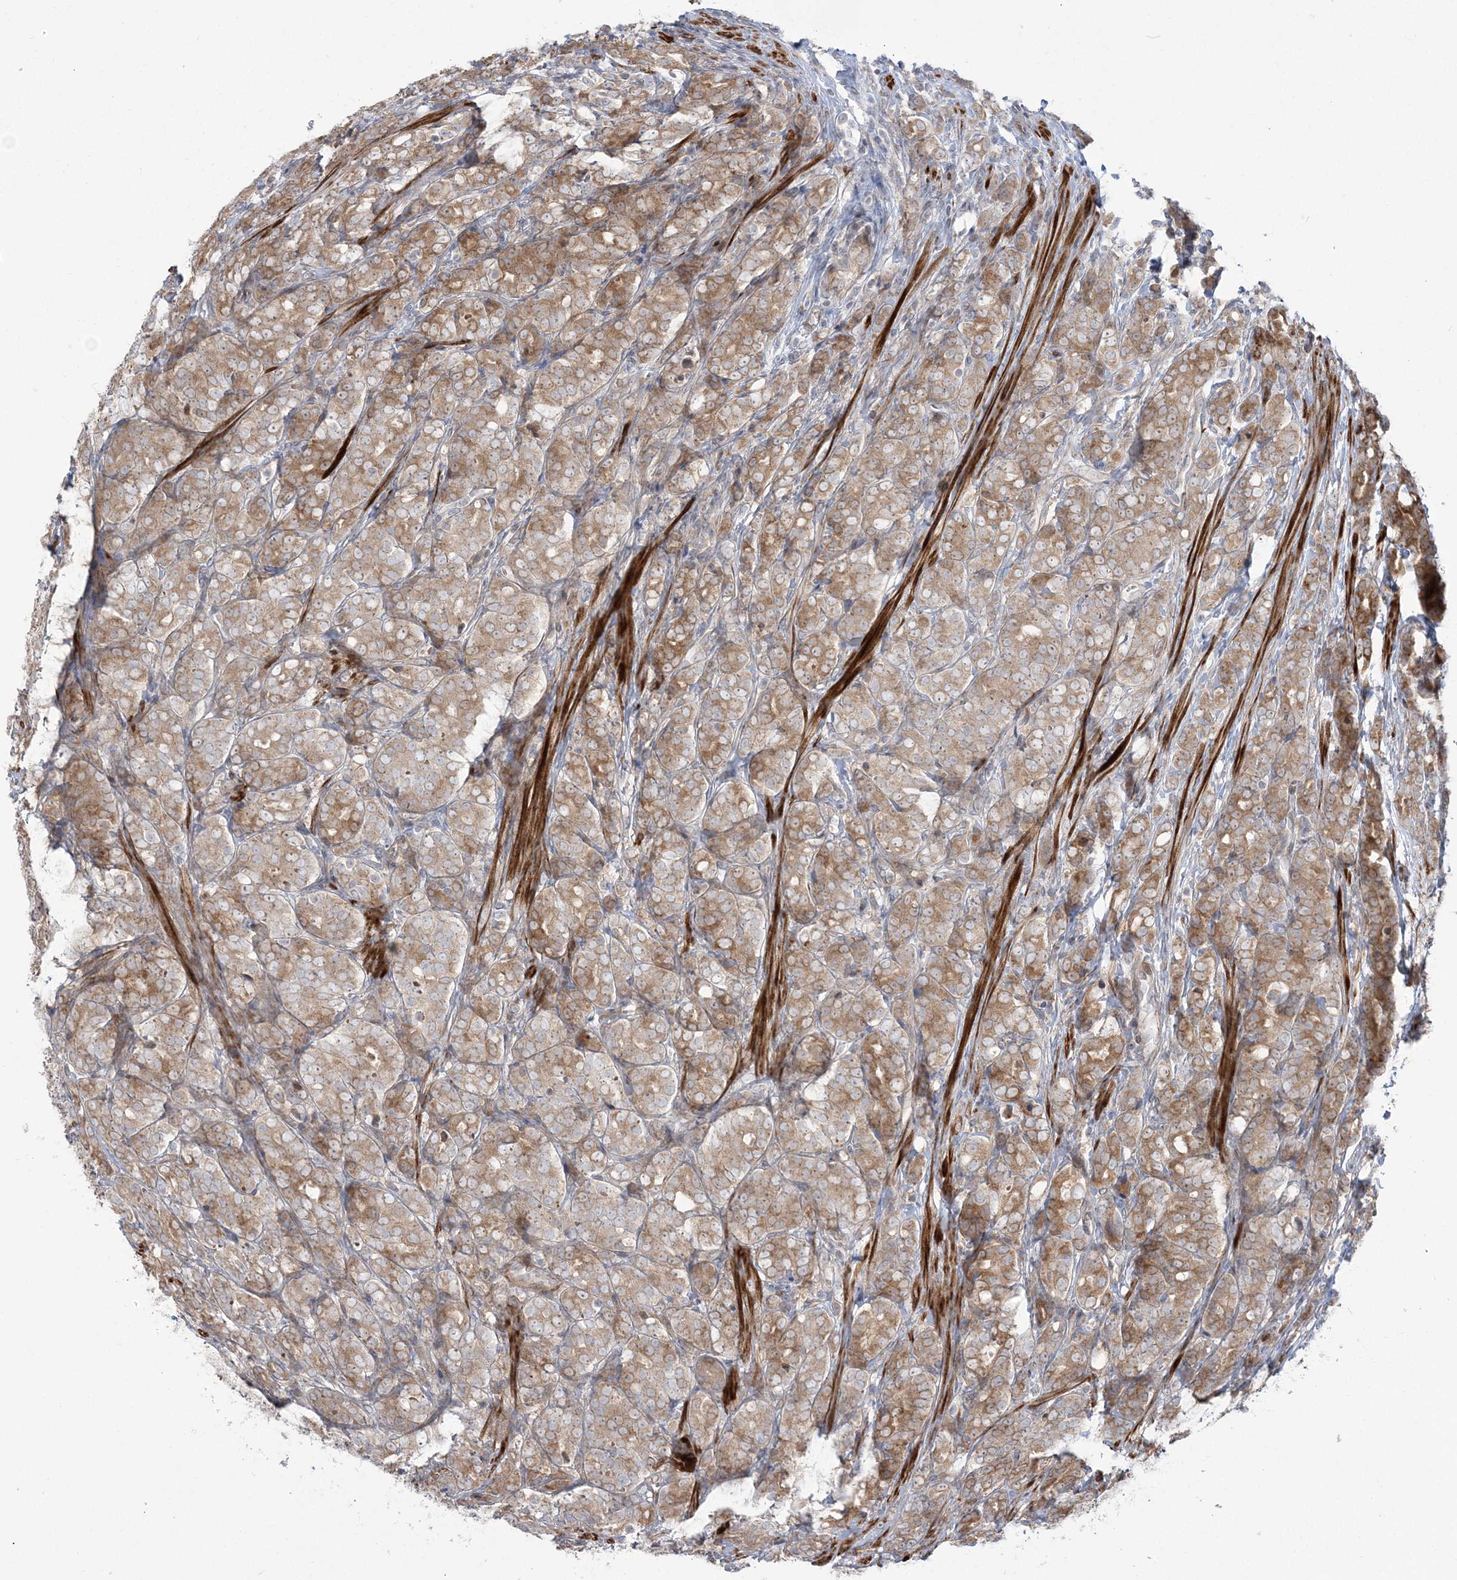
{"staining": {"intensity": "moderate", "quantity": ">75%", "location": "cytoplasmic/membranous"}, "tissue": "prostate cancer", "cell_type": "Tumor cells", "image_type": "cancer", "snomed": [{"axis": "morphology", "description": "Adenocarcinoma, High grade"}, {"axis": "topography", "description": "Prostate"}], "caption": "Immunohistochemistry image of human prostate cancer stained for a protein (brown), which shows medium levels of moderate cytoplasmic/membranous staining in approximately >75% of tumor cells.", "gene": "NUDT9", "patient": {"sex": "male", "age": 62}}